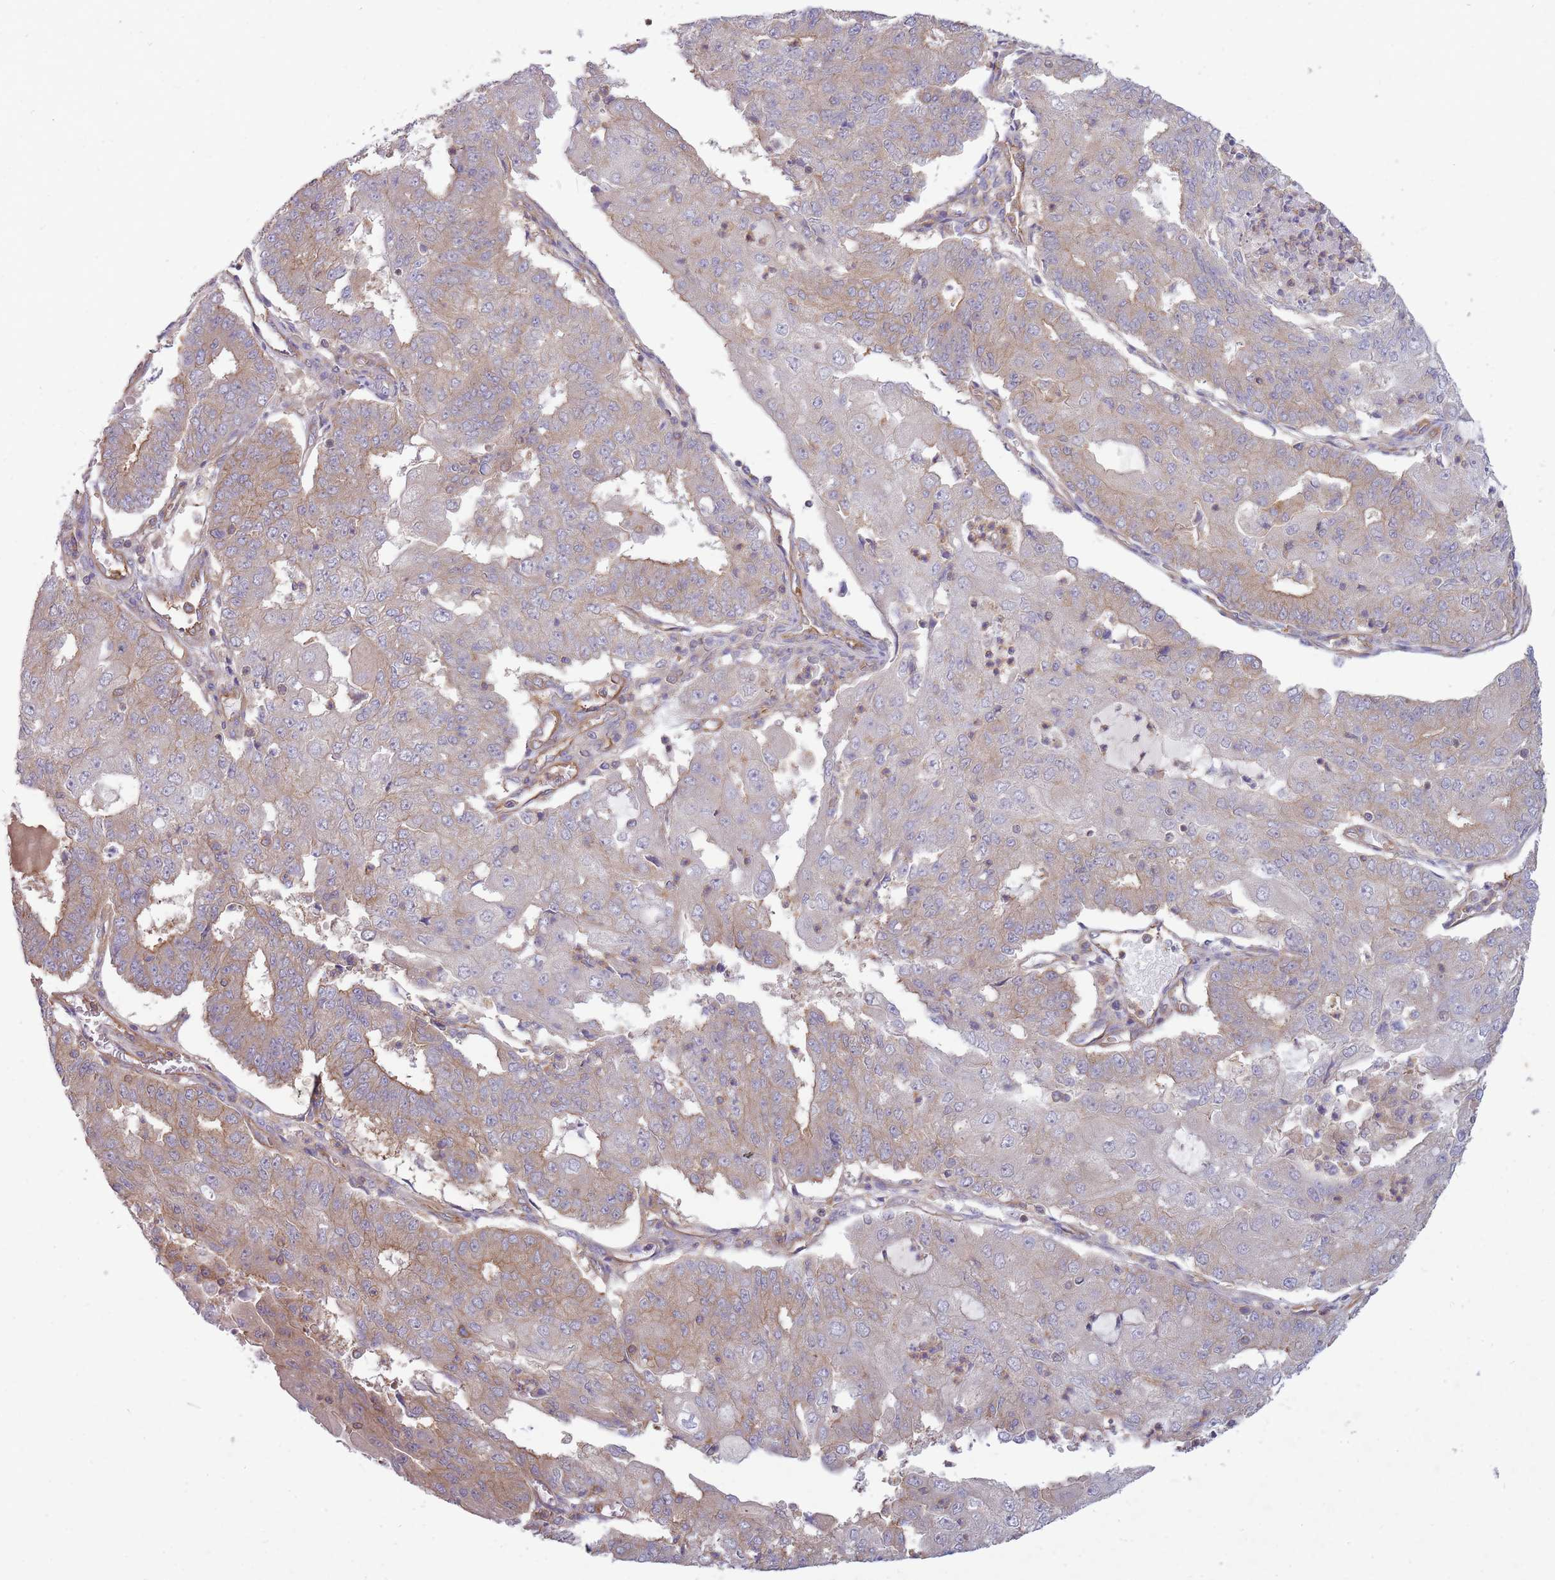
{"staining": {"intensity": "moderate", "quantity": "<25%", "location": "cytoplasmic/membranous"}, "tissue": "endometrial cancer", "cell_type": "Tumor cells", "image_type": "cancer", "snomed": [{"axis": "morphology", "description": "Adenocarcinoma, NOS"}, {"axis": "topography", "description": "Endometrium"}], "caption": "Protein expression by immunohistochemistry (IHC) exhibits moderate cytoplasmic/membranous expression in about <25% of tumor cells in endometrial cancer (adenocarcinoma).", "gene": "GGA1", "patient": {"sex": "female", "age": 56}}